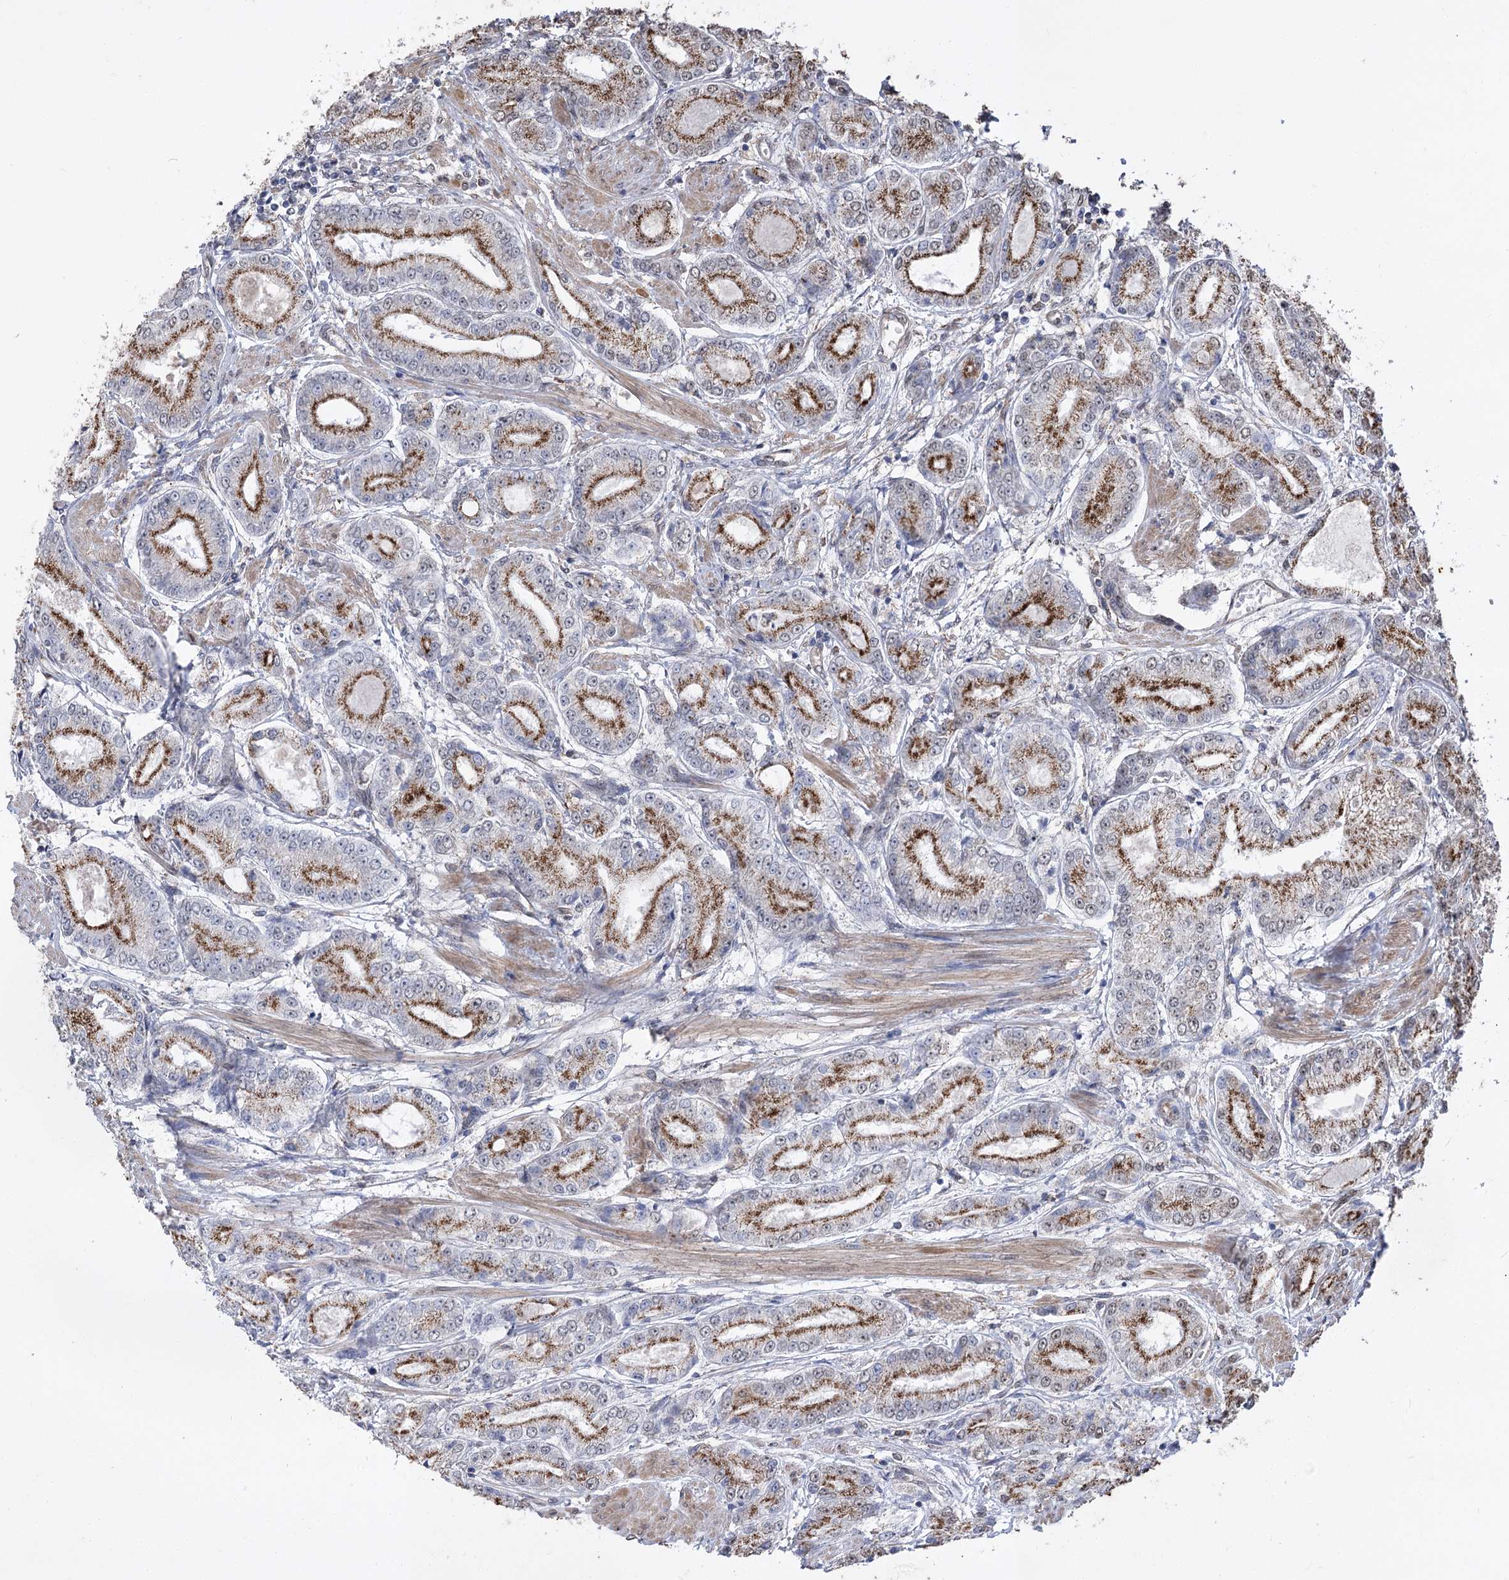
{"staining": {"intensity": "strong", "quantity": ">75%", "location": "cytoplasmic/membranous"}, "tissue": "prostate cancer", "cell_type": "Tumor cells", "image_type": "cancer", "snomed": [{"axis": "morphology", "description": "Adenocarcinoma, High grade"}, {"axis": "topography", "description": "Prostate"}], "caption": "A brown stain shows strong cytoplasmic/membranous positivity of a protein in human high-grade adenocarcinoma (prostate) tumor cells. The staining was performed using DAB, with brown indicating positive protein expression. Nuclei are stained blue with hematoxylin.", "gene": "ZSCAN23", "patient": {"sex": "male", "age": 59}}